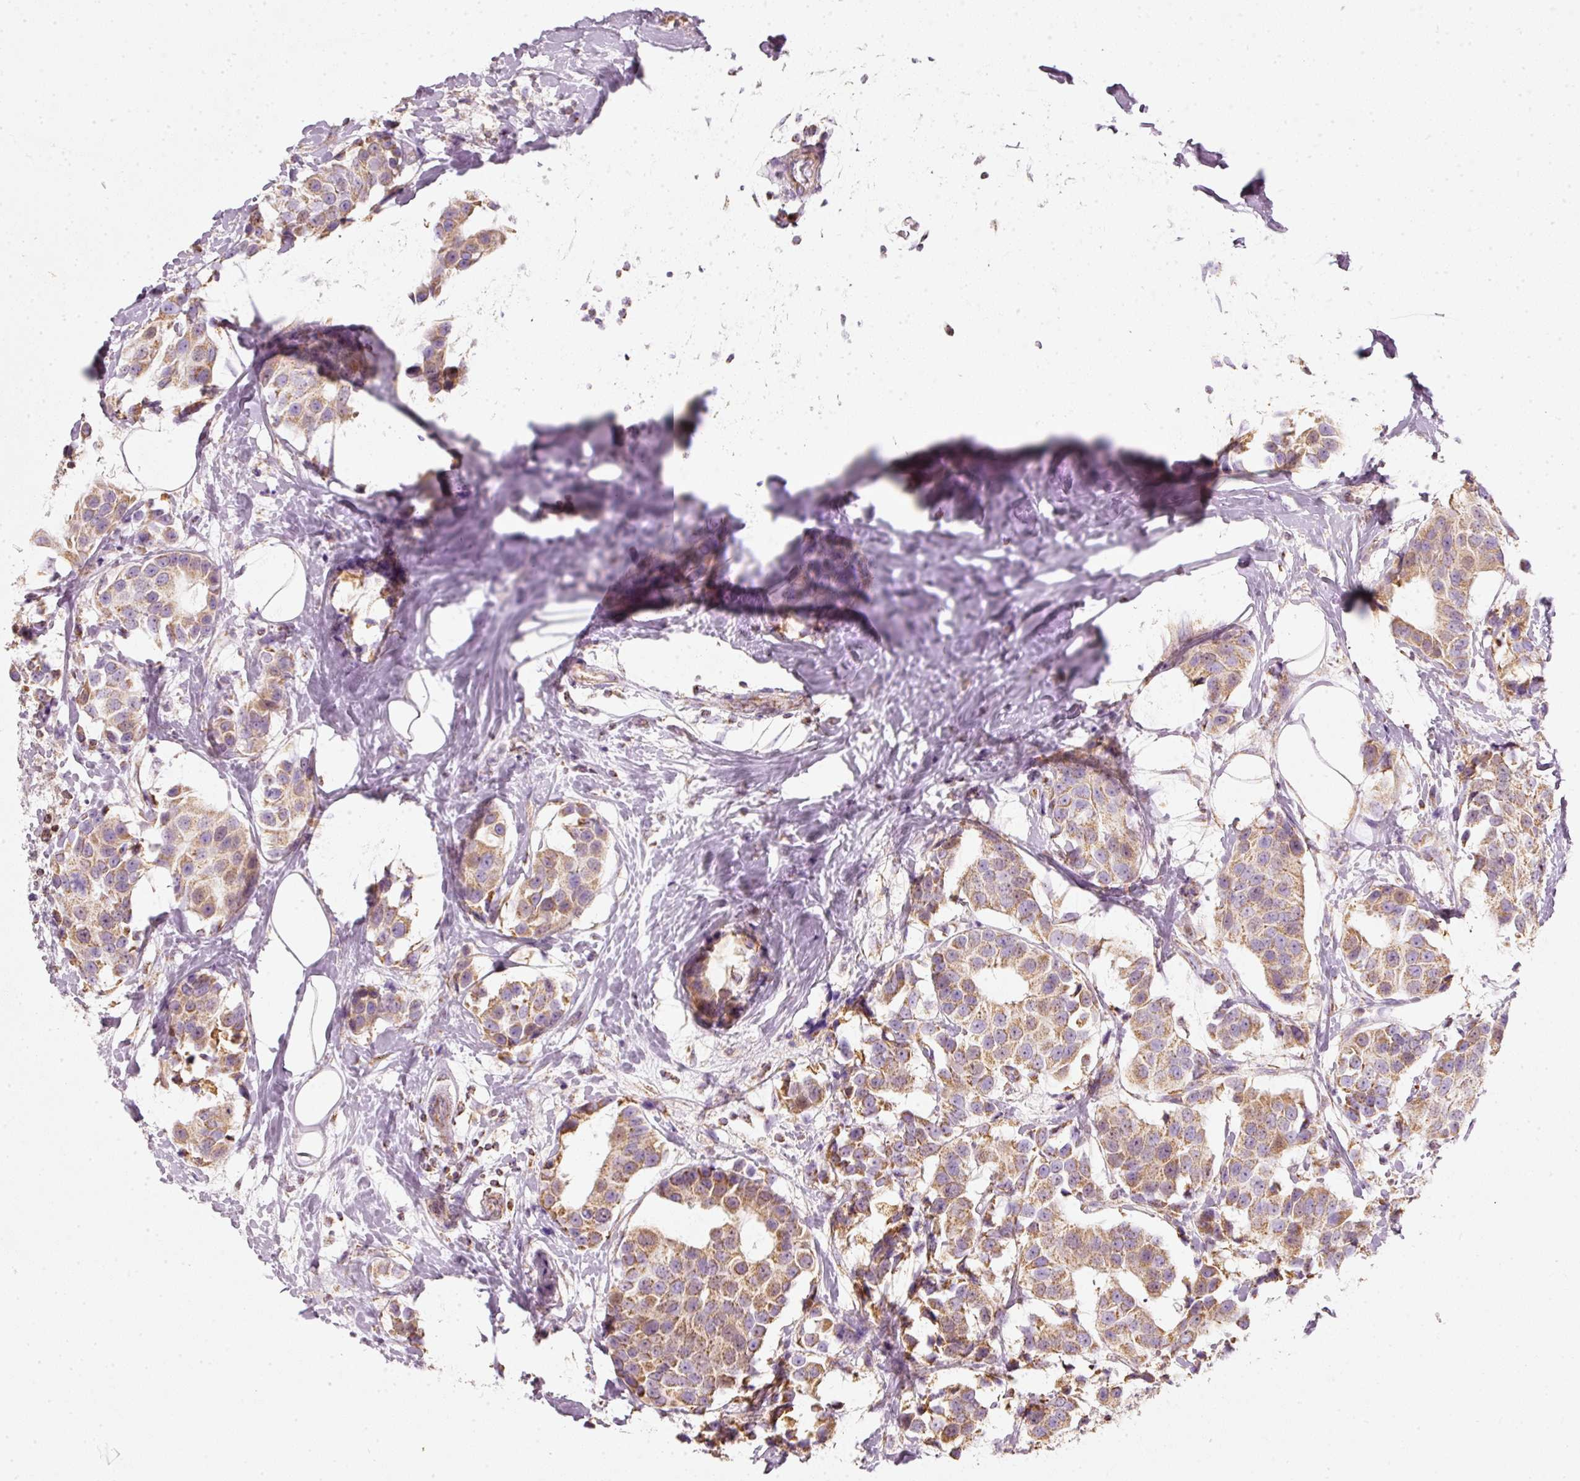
{"staining": {"intensity": "moderate", "quantity": ">75%", "location": "cytoplasmic/membranous"}, "tissue": "breast cancer", "cell_type": "Tumor cells", "image_type": "cancer", "snomed": [{"axis": "morphology", "description": "Normal tissue, NOS"}, {"axis": "morphology", "description": "Duct carcinoma"}, {"axis": "topography", "description": "Breast"}], "caption": "About >75% of tumor cells in human breast infiltrating ductal carcinoma exhibit moderate cytoplasmic/membranous protein positivity as visualized by brown immunohistochemical staining.", "gene": "DUT", "patient": {"sex": "female", "age": 39}}